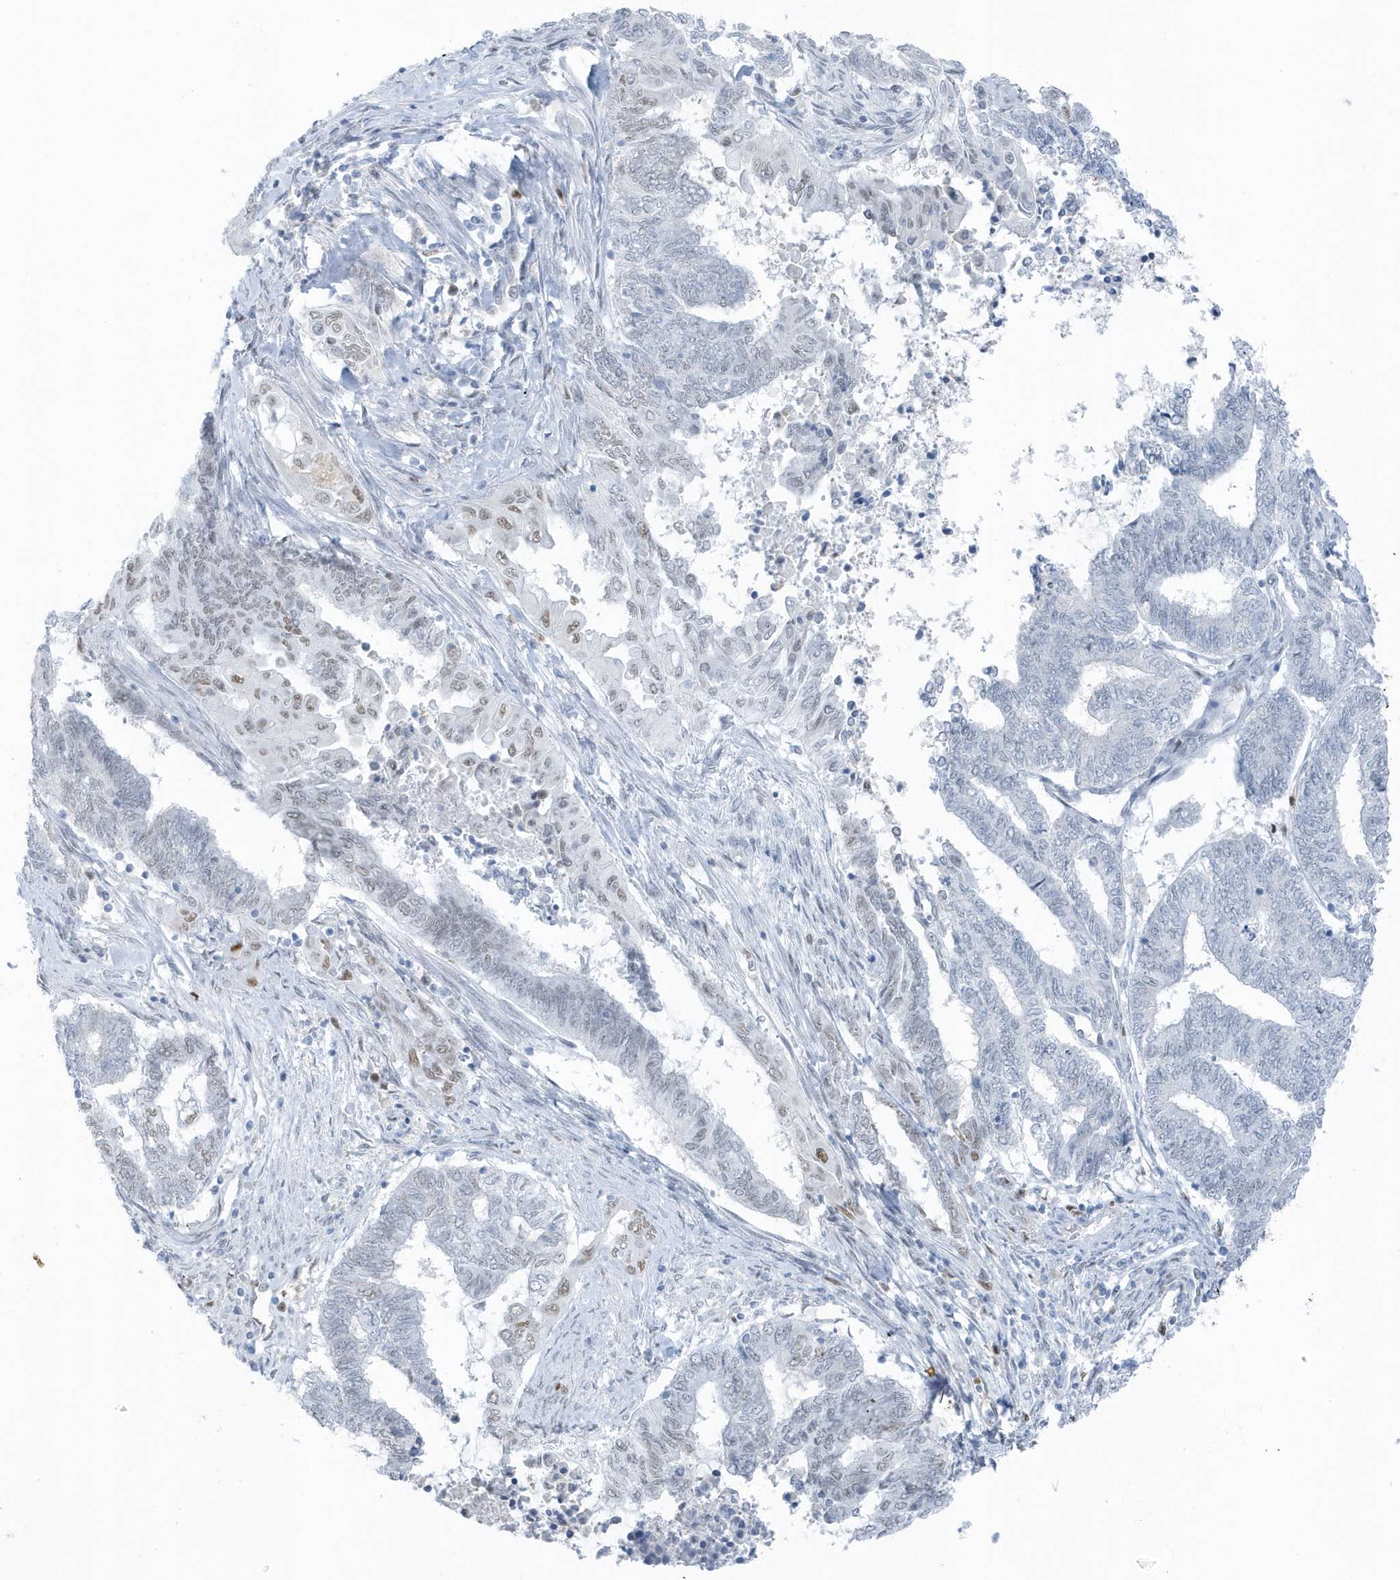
{"staining": {"intensity": "weak", "quantity": "<25%", "location": "nuclear"}, "tissue": "endometrial cancer", "cell_type": "Tumor cells", "image_type": "cancer", "snomed": [{"axis": "morphology", "description": "Adenocarcinoma, NOS"}, {"axis": "topography", "description": "Uterus"}, {"axis": "topography", "description": "Endometrium"}], "caption": "The immunohistochemistry (IHC) image has no significant expression in tumor cells of endometrial cancer tissue. The staining was performed using DAB to visualize the protein expression in brown, while the nuclei were stained in blue with hematoxylin (Magnification: 20x).", "gene": "SMIM34", "patient": {"sex": "female", "age": 70}}